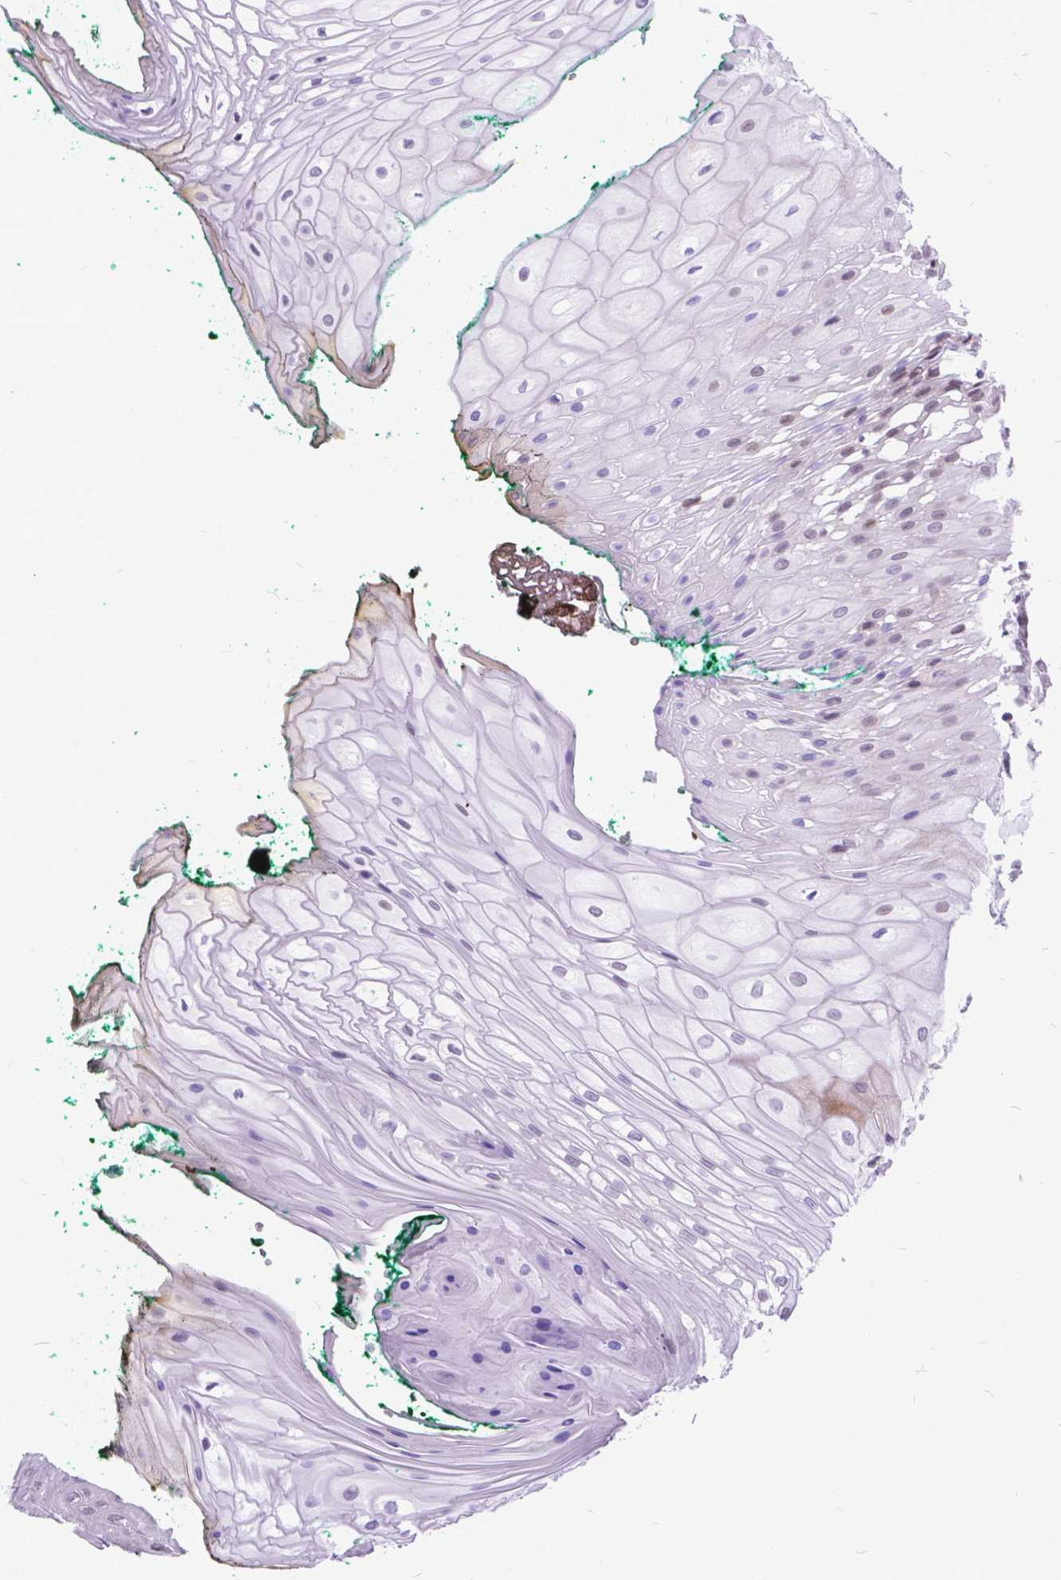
{"staining": {"intensity": "weak", "quantity": "25%-75%", "location": "nuclear"}, "tissue": "oral mucosa", "cell_type": "Squamous epithelial cells", "image_type": "normal", "snomed": [{"axis": "morphology", "description": "Normal tissue, NOS"}, {"axis": "topography", "description": "Oral tissue"}, {"axis": "topography", "description": "Head-Neck"}], "caption": "An image of human oral mucosa stained for a protein exhibits weak nuclear brown staining in squamous epithelial cells. Immunohistochemistry stains the protein in brown and the nuclei are stained blue.", "gene": "FAM124B", "patient": {"sex": "female", "age": 68}}